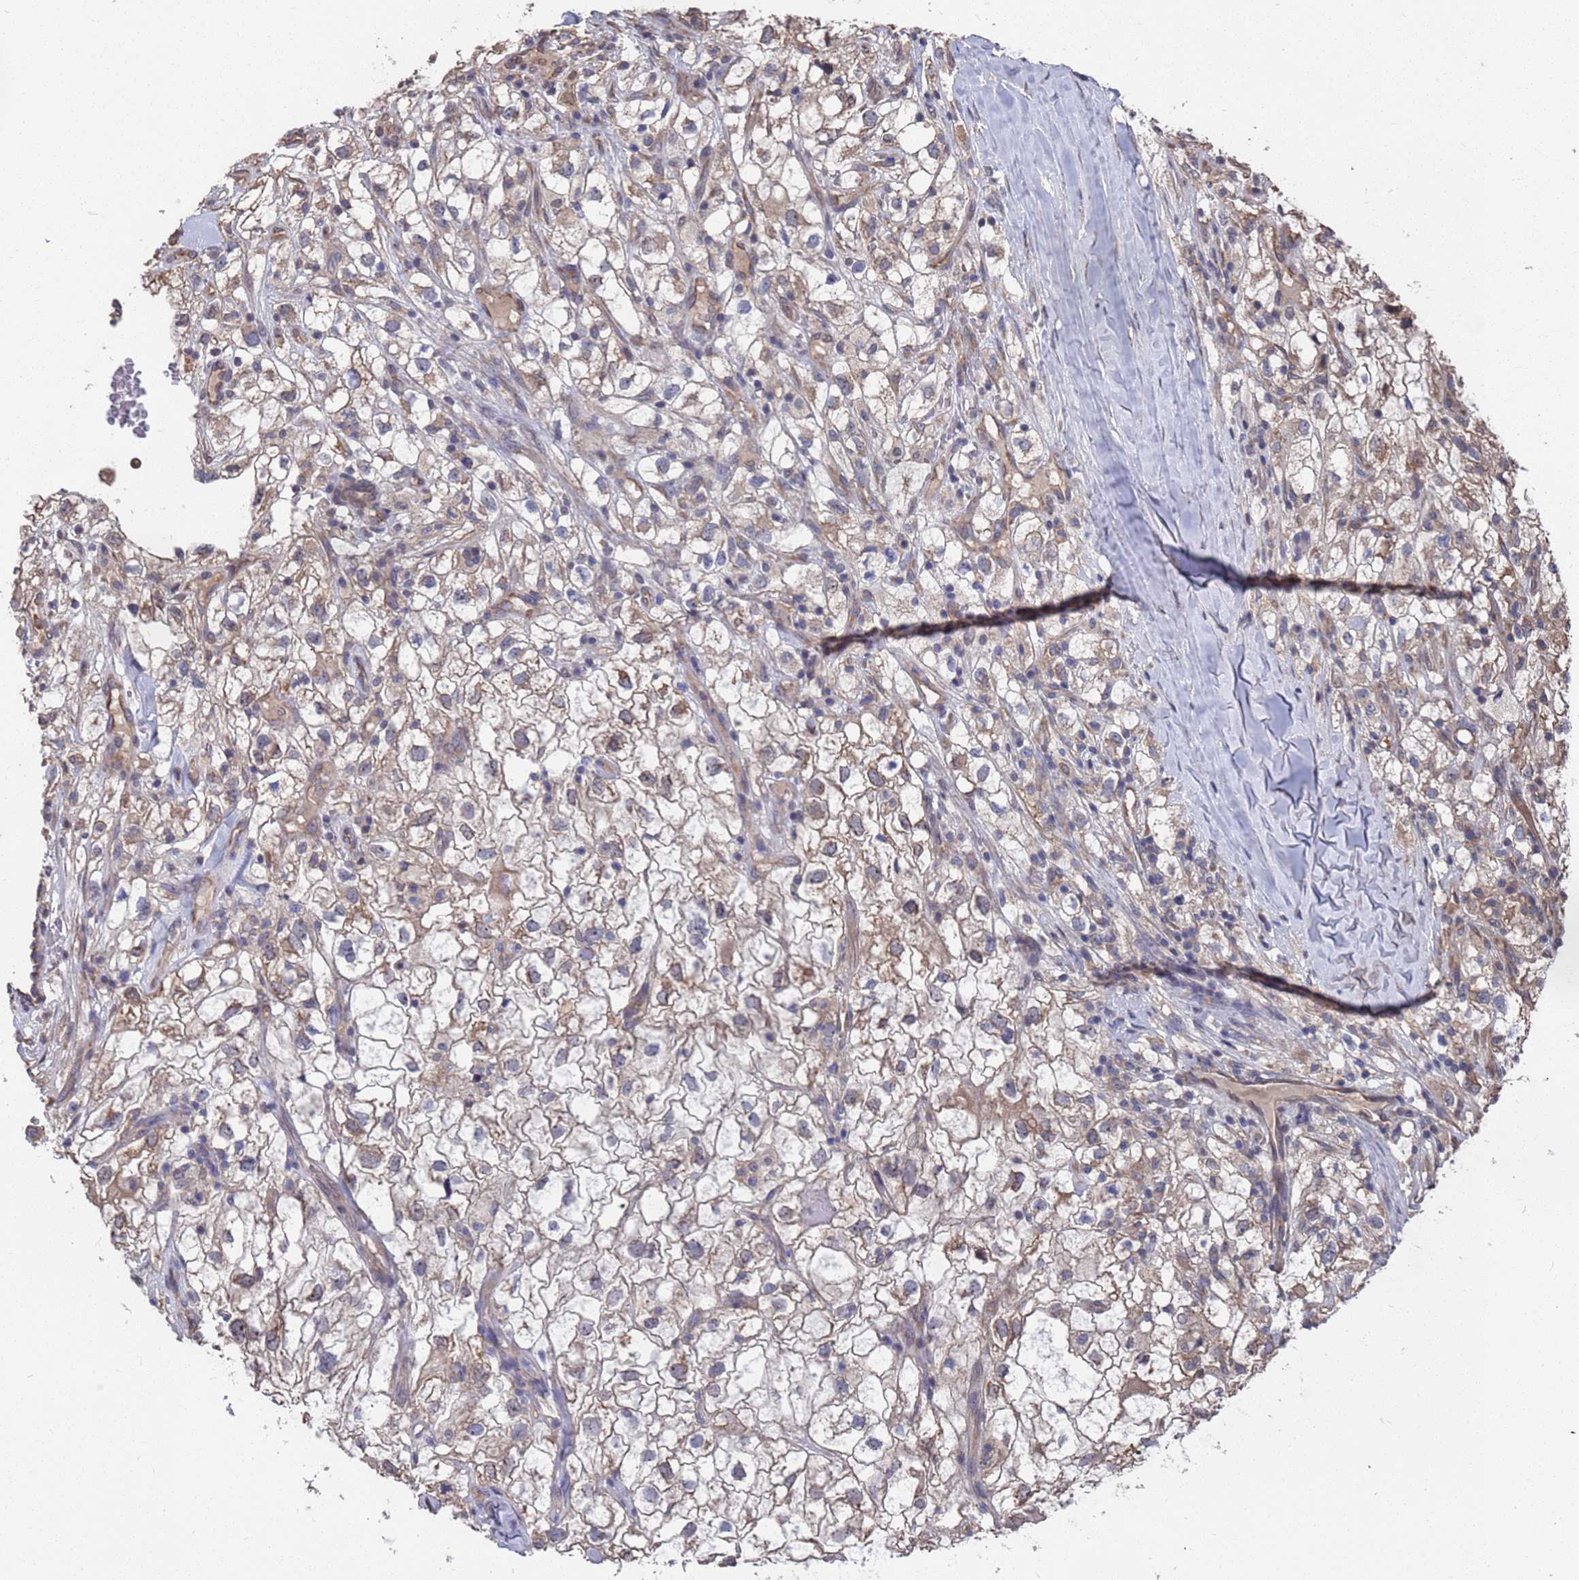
{"staining": {"intensity": "weak", "quantity": "25%-75%", "location": "cytoplasmic/membranous"}, "tissue": "renal cancer", "cell_type": "Tumor cells", "image_type": "cancer", "snomed": [{"axis": "morphology", "description": "Adenocarcinoma, NOS"}, {"axis": "topography", "description": "Kidney"}], "caption": "A histopathology image showing weak cytoplasmic/membranous staining in approximately 25%-75% of tumor cells in renal cancer, as visualized by brown immunohistochemical staining.", "gene": "CFAP119", "patient": {"sex": "male", "age": 59}}